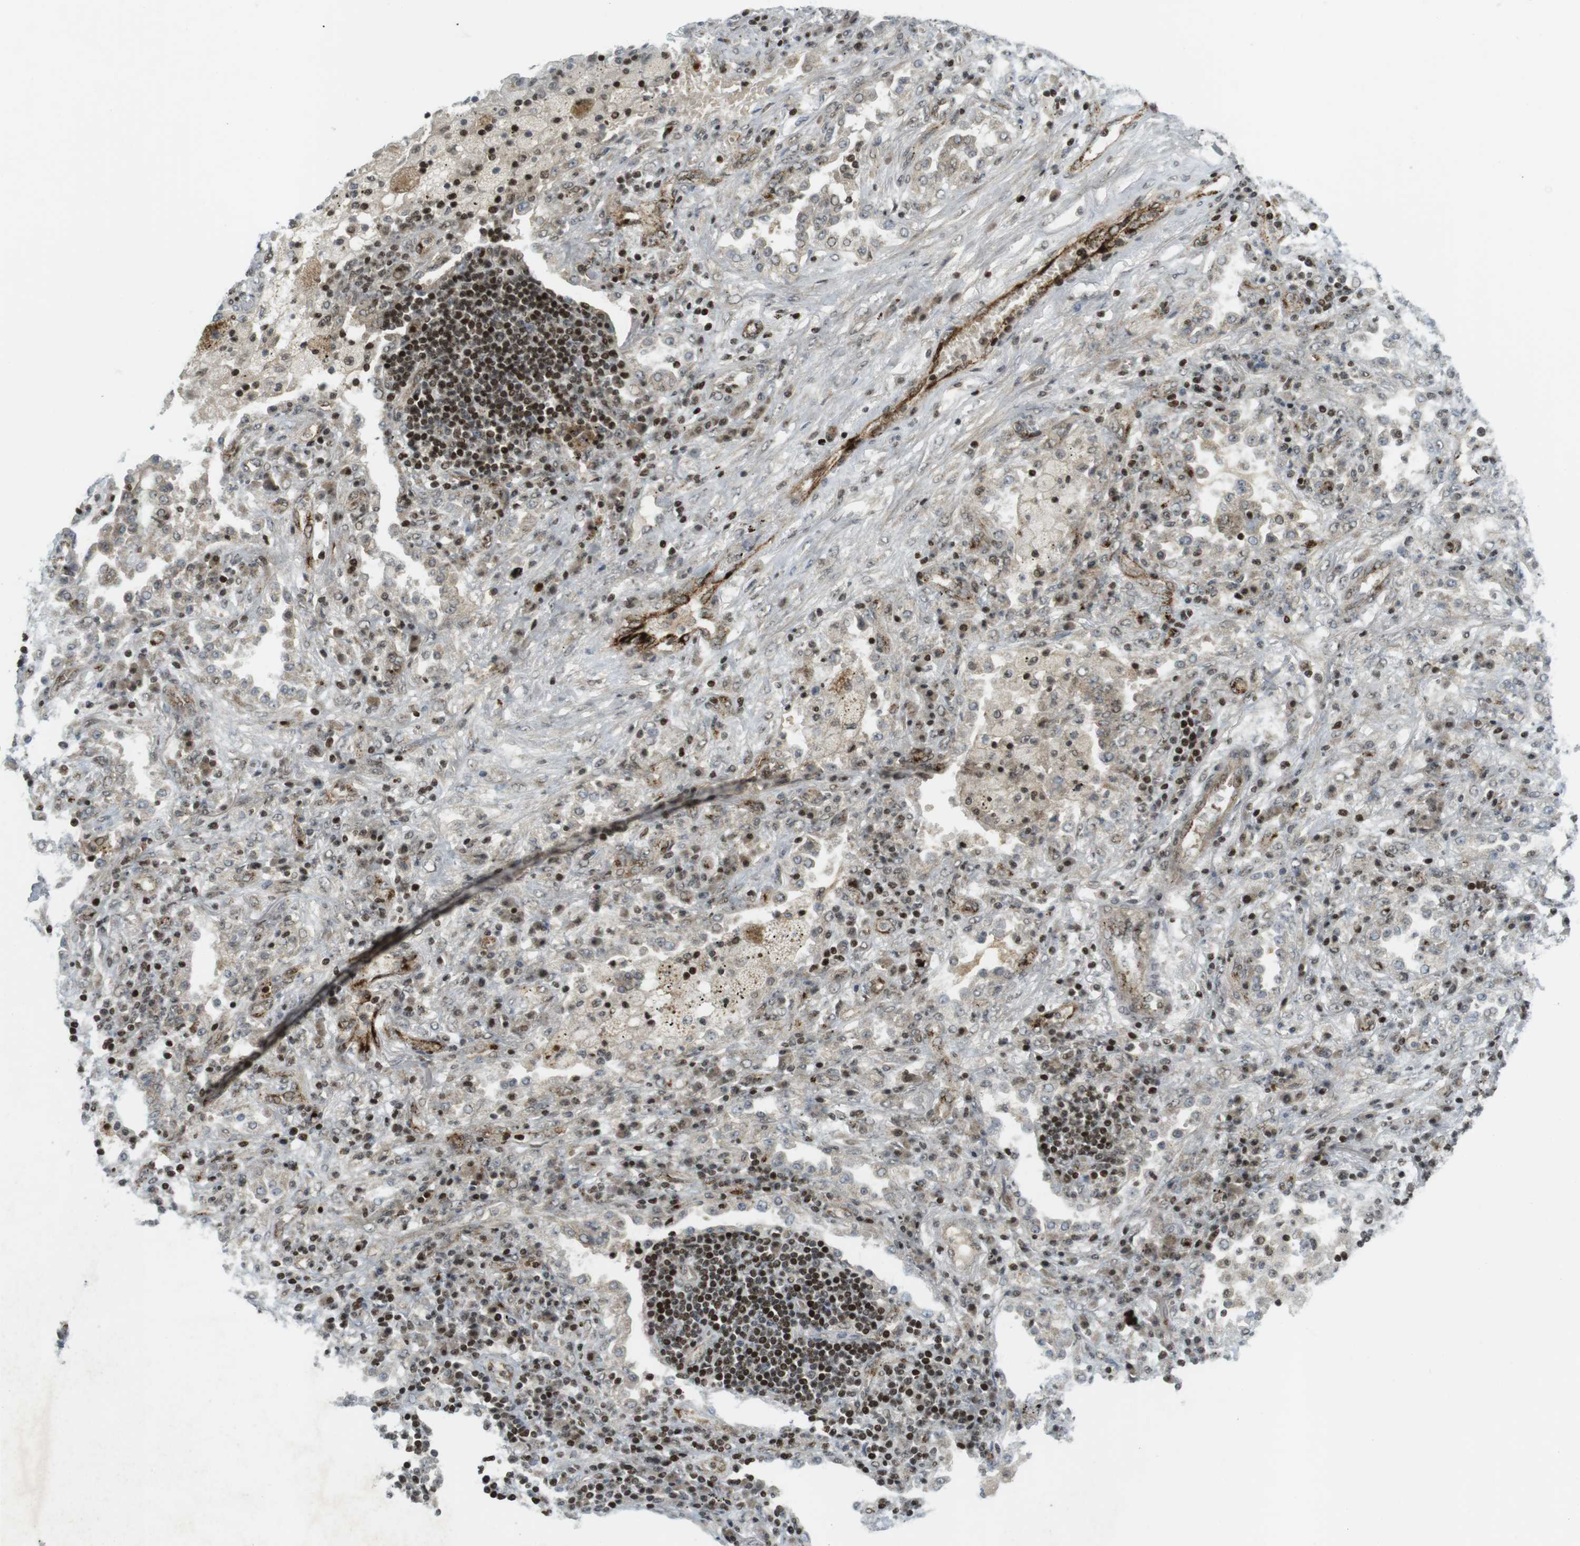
{"staining": {"intensity": "weak", "quantity": "25%-75%", "location": "cytoplasmic/membranous,nuclear"}, "tissue": "lung cancer", "cell_type": "Tumor cells", "image_type": "cancer", "snomed": [{"axis": "morphology", "description": "Squamous cell carcinoma, NOS"}, {"axis": "topography", "description": "Lung"}], "caption": "Lung cancer (squamous cell carcinoma) stained with IHC exhibits weak cytoplasmic/membranous and nuclear positivity in about 25%-75% of tumor cells.", "gene": "PPP1R13B", "patient": {"sex": "female", "age": 63}}